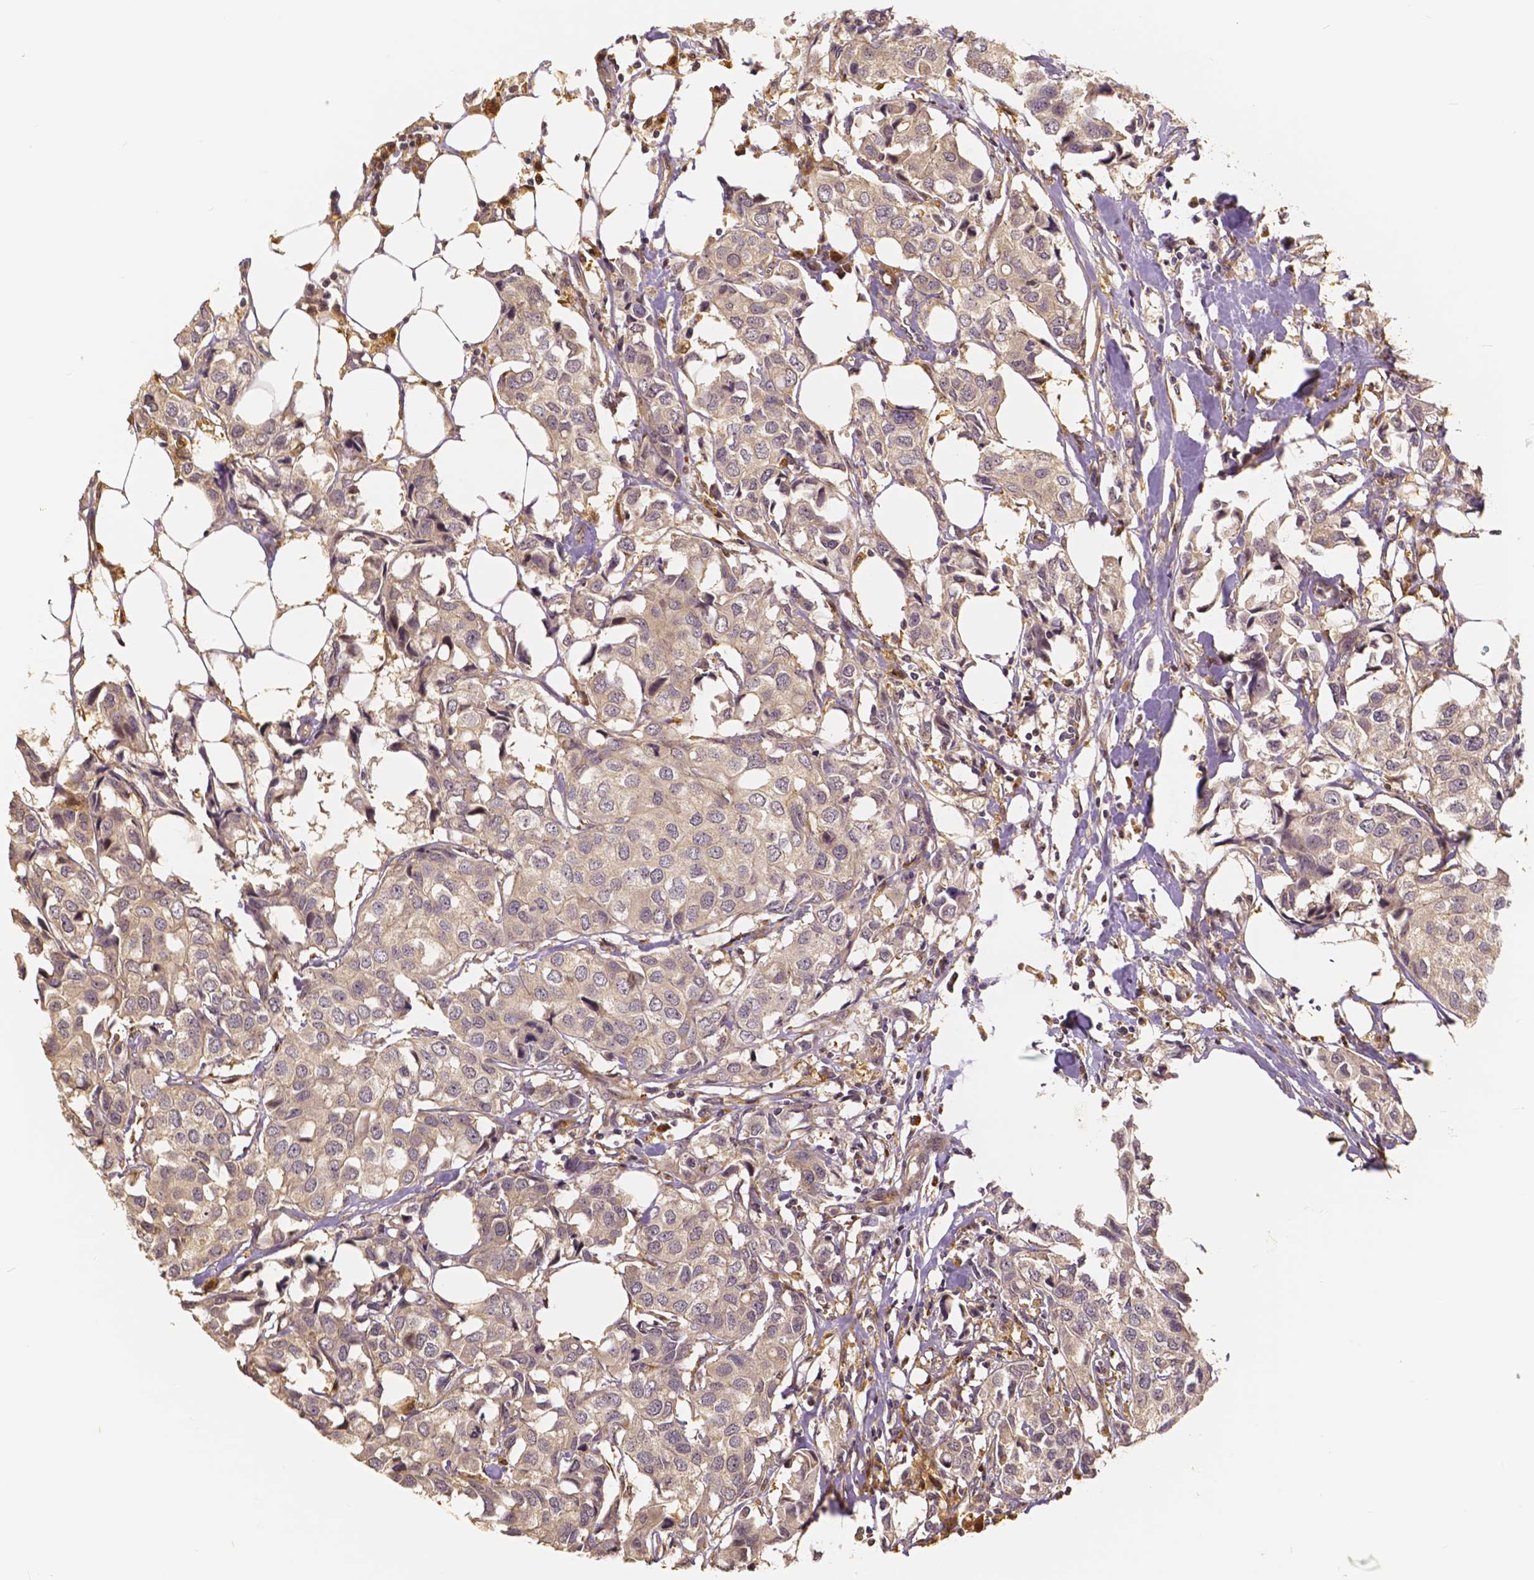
{"staining": {"intensity": "negative", "quantity": "none", "location": "none"}, "tissue": "breast cancer", "cell_type": "Tumor cells", "image_type": "cancer", "snomed": [{"axis": "morphology", "description": "Duct carcinoma"}, {"axis": "topography", "description": "Breast"}], "caption": "High magnification brightfield microscopy of breast cancer (invasive ductal carcinoma) stained with DAB (3,3'-diaminobenzidine) (brown) and counterstained with hematoxylin (blue): tumor cells show no significant staining. (DAB immunohistochemistry (IHC), high magnification).", "gene": "USP9X", "patient": {"sex": "female", "age": 80}}